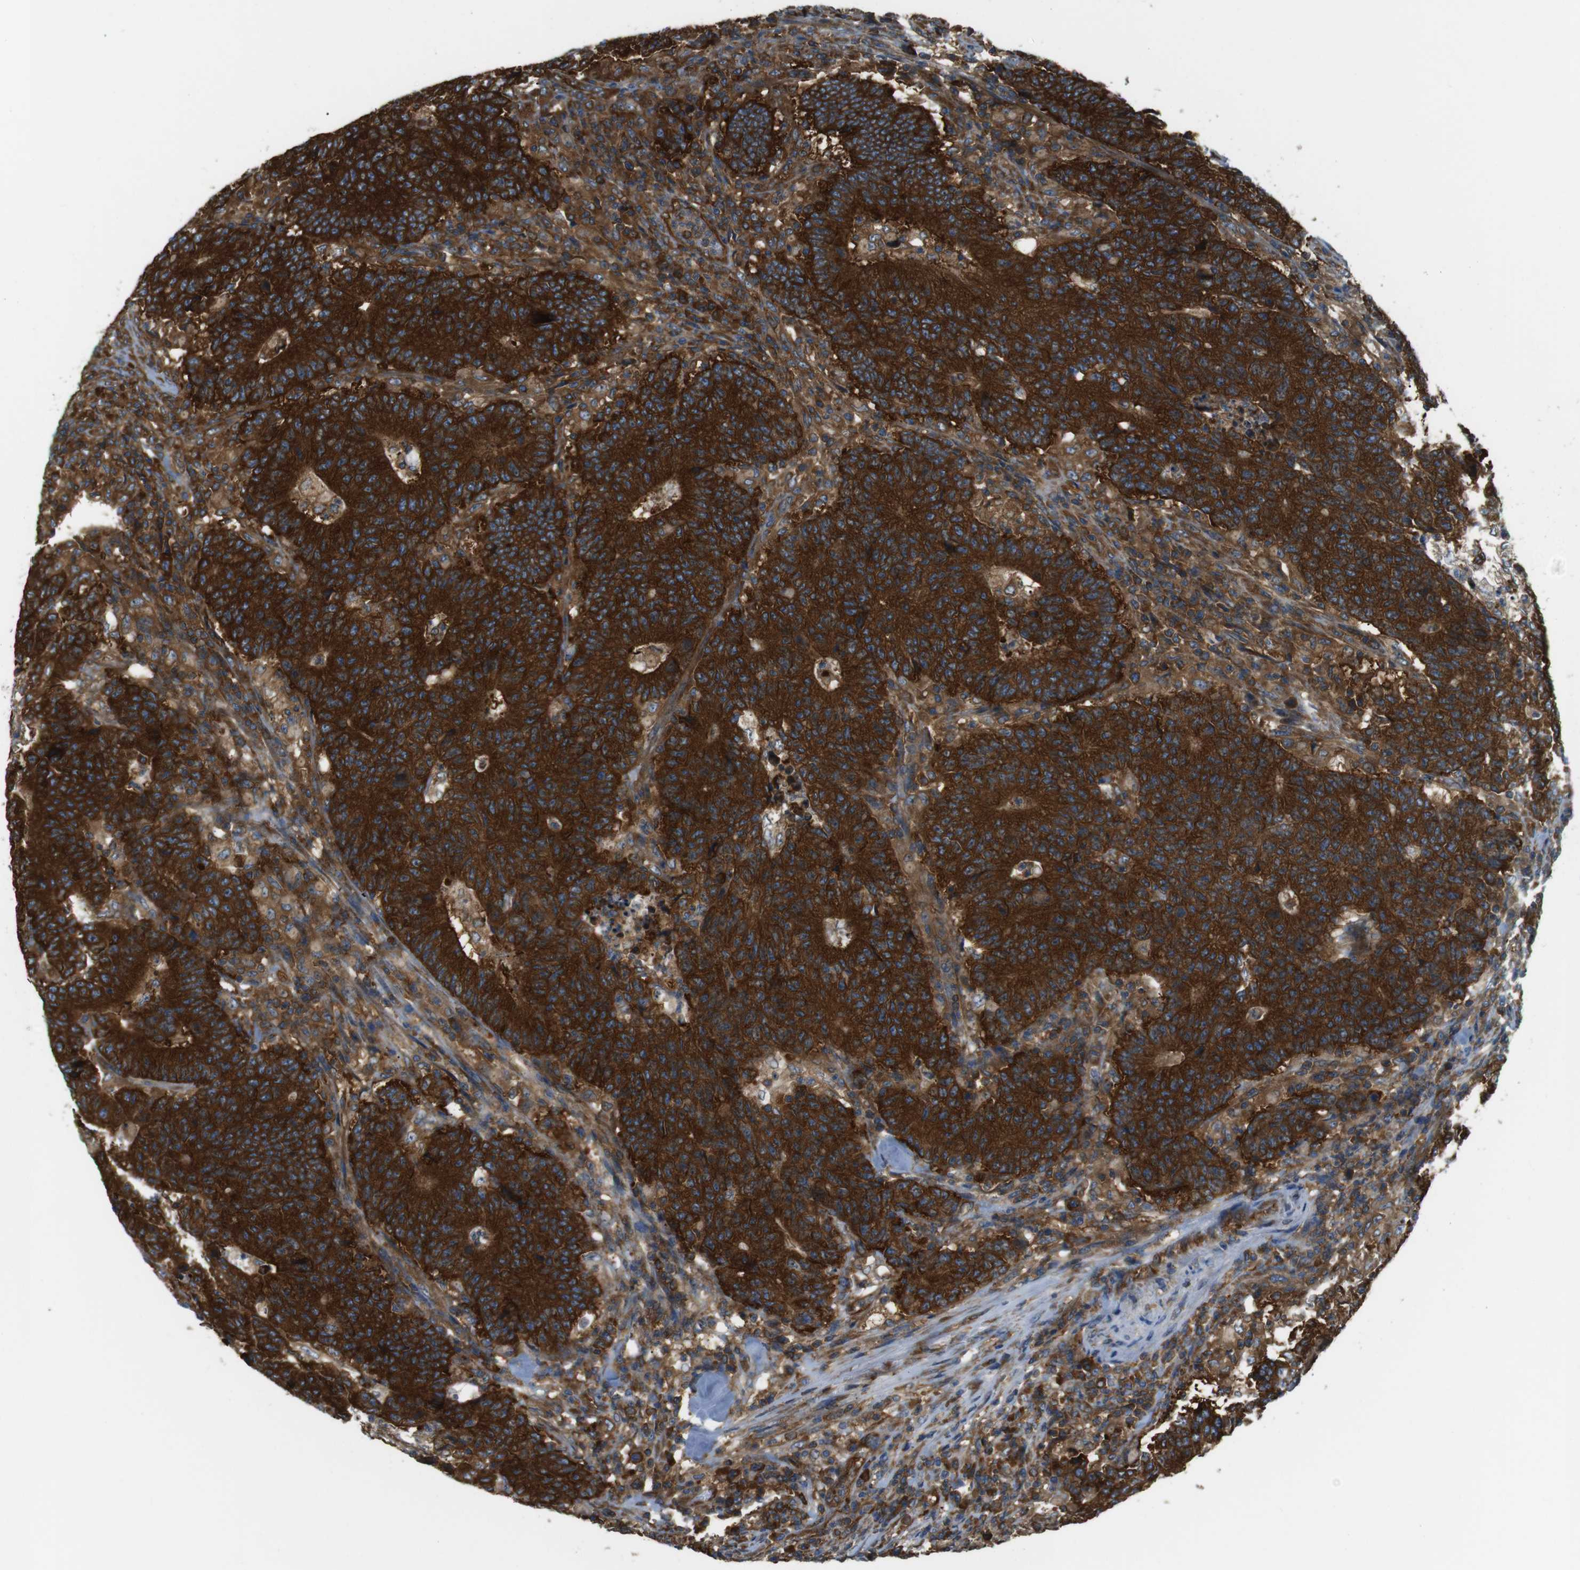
{"staining": {"intensity": "strong", "quantity": ">75%", "location": "cytoplasmic/membranous"}, "tissue": "colorectal cancer", "cell_type": "Tumor cells", "image_type": "cancer", "snomed": [{"axis": "morphology", "description": "Normal tissue, NOS"}, {"axis": "morphology", "description": "Adenocarcinoma, NOS"}, {"axis": "topography", "description": "Colon"}], "caption": "Human colorectal cancer (adenocarcinoma) stained with a brown dye reveals strong cytoplasmic/membranous positive expression in approximately >75% of tumor cells.", "gene": "TSC1", "patient": {"sex": "female", "age": 75}}